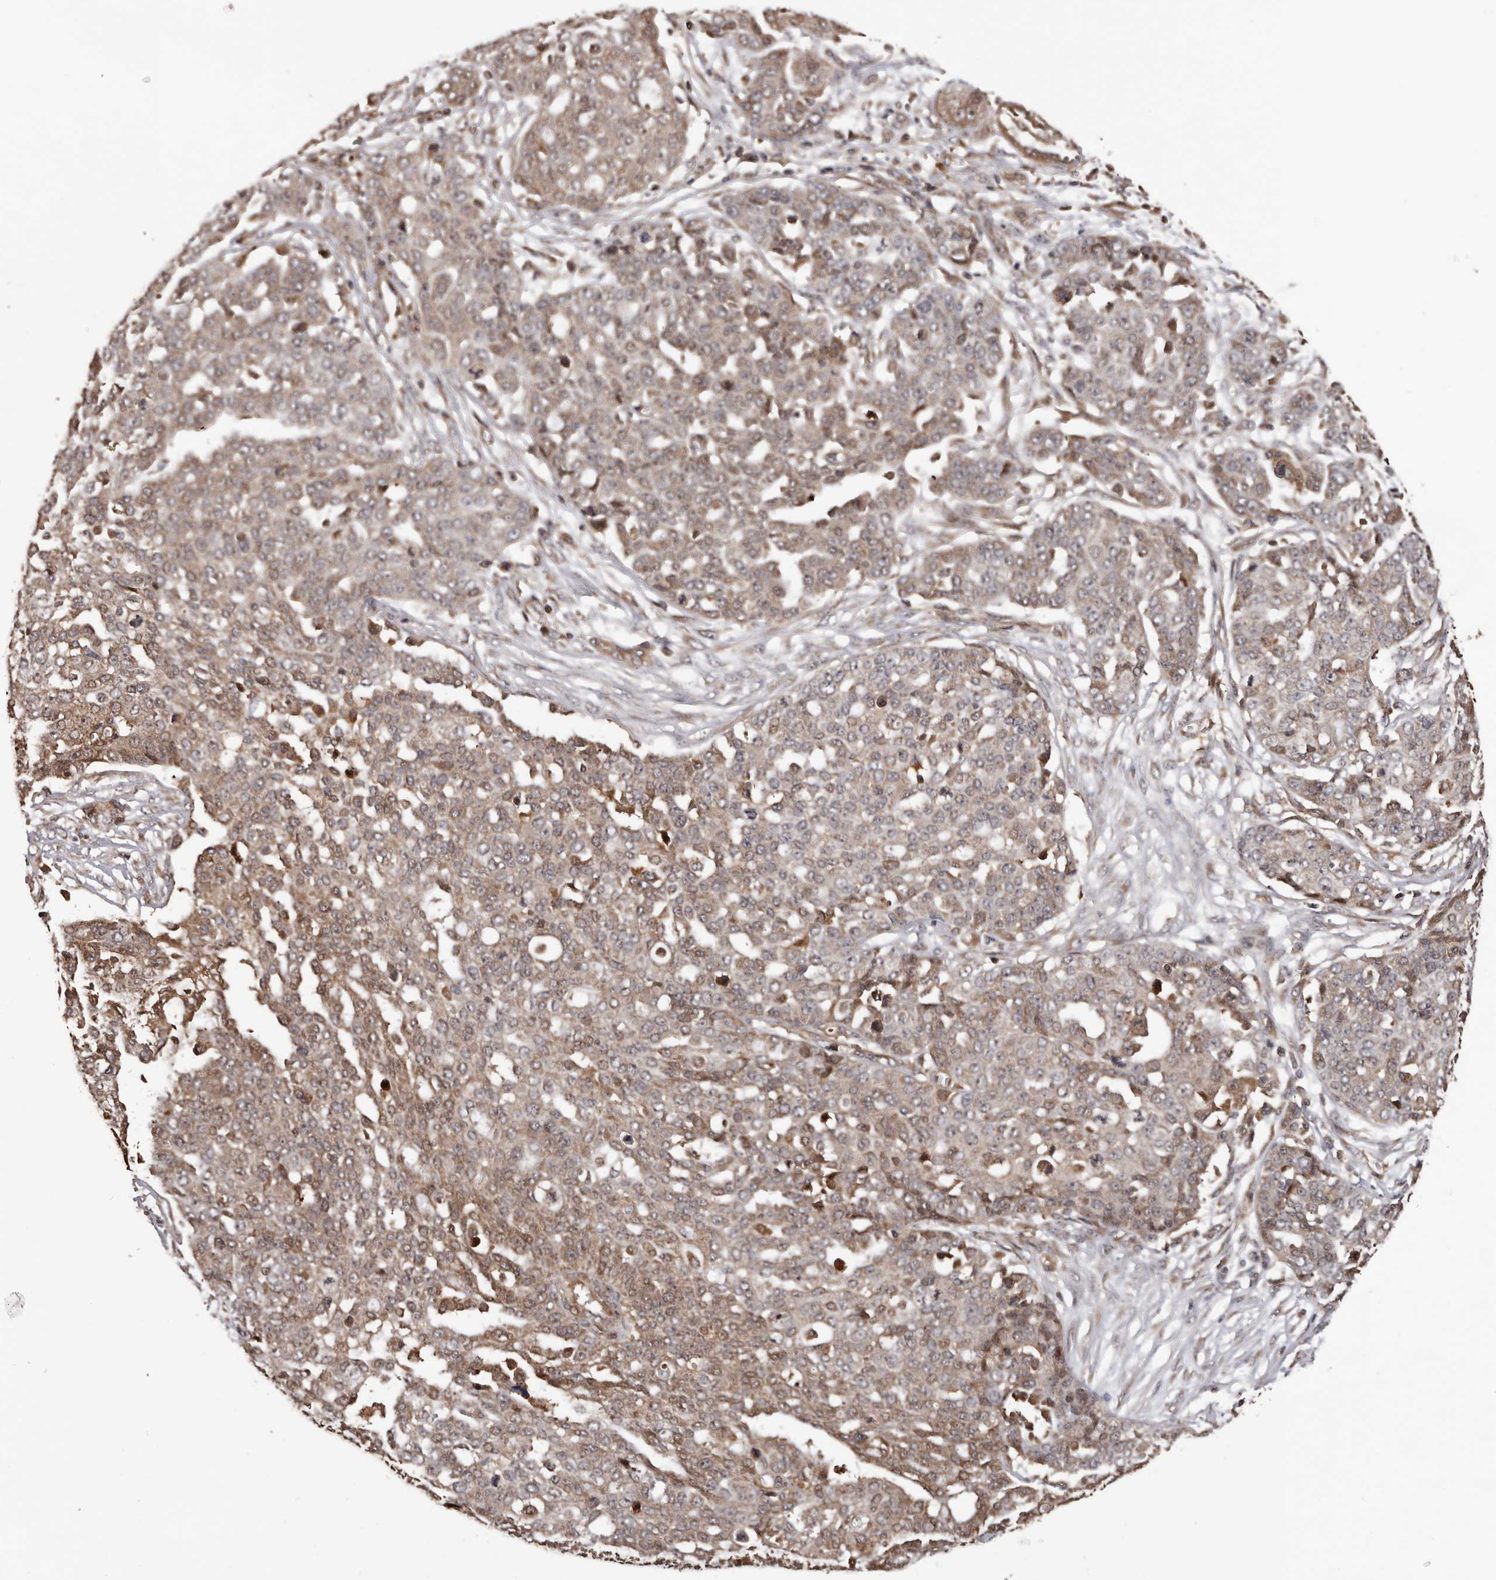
{"staining": {"intensity": "moderate", "quantity": ">75%", "location": "cytoplasmic/membranous"}, "tissue": "ovarian cancer", "cell_type": "Tumor cells", "image_type": "cancer", "snomed": [{"axis": "morphology", "description": "Cystadenocarcinoma, serous, NOS"}, {"axis": "topography", "description": "Soft tissue"}, {"axis": "topography", "description": "Ovary"}], "caption": "Serous cystadenocarcinoma (ovarian) stained for a protein reveals moderate cytoplasmic/membranous positivity in tumor cells.", "gene": "ADAMTS2", "patient": {"sex": "female", "age": 57}}